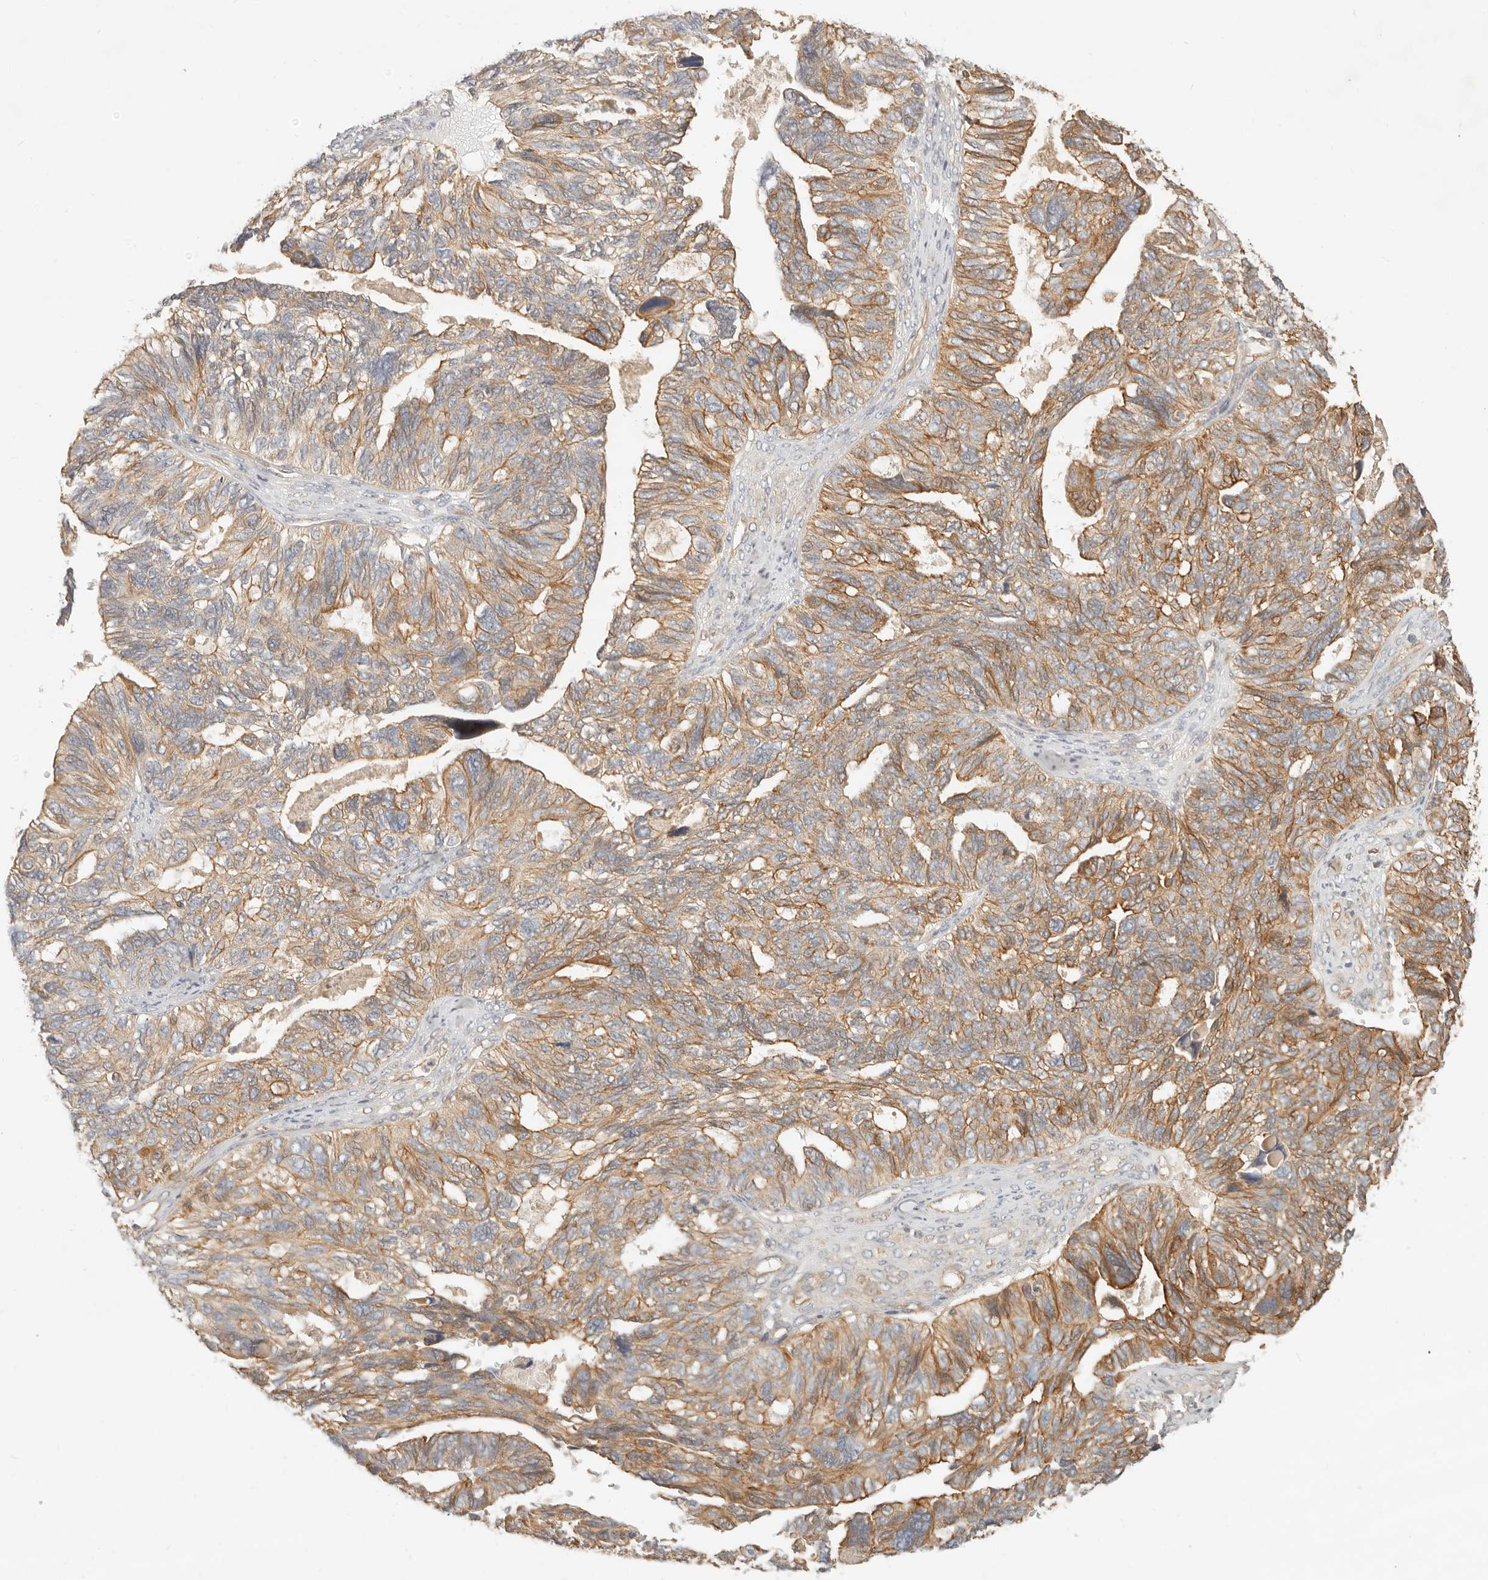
{"staining": {"intensity": "moderate", "quantity": ">75%", "location": "cytoplasmic/membranous"}, "tissue": "ovarian cancer", "cell_type": "Tumor cells", "image_type": "cancer", "snomed": [{"axis": "morphology", "description": "Cystadenocarcinoma, serous, NOS"}, {"axis": "topography", "description": "Ovary"}], "caption": "Ovarian cancer (serous cystadenocarcinoma) stained with IHC shows moderate cytoplasmic/membranous positivity in about >75% of tumor cells.", "gene": "UFSP1", "patient": {"sex": "female", "age": 79}}